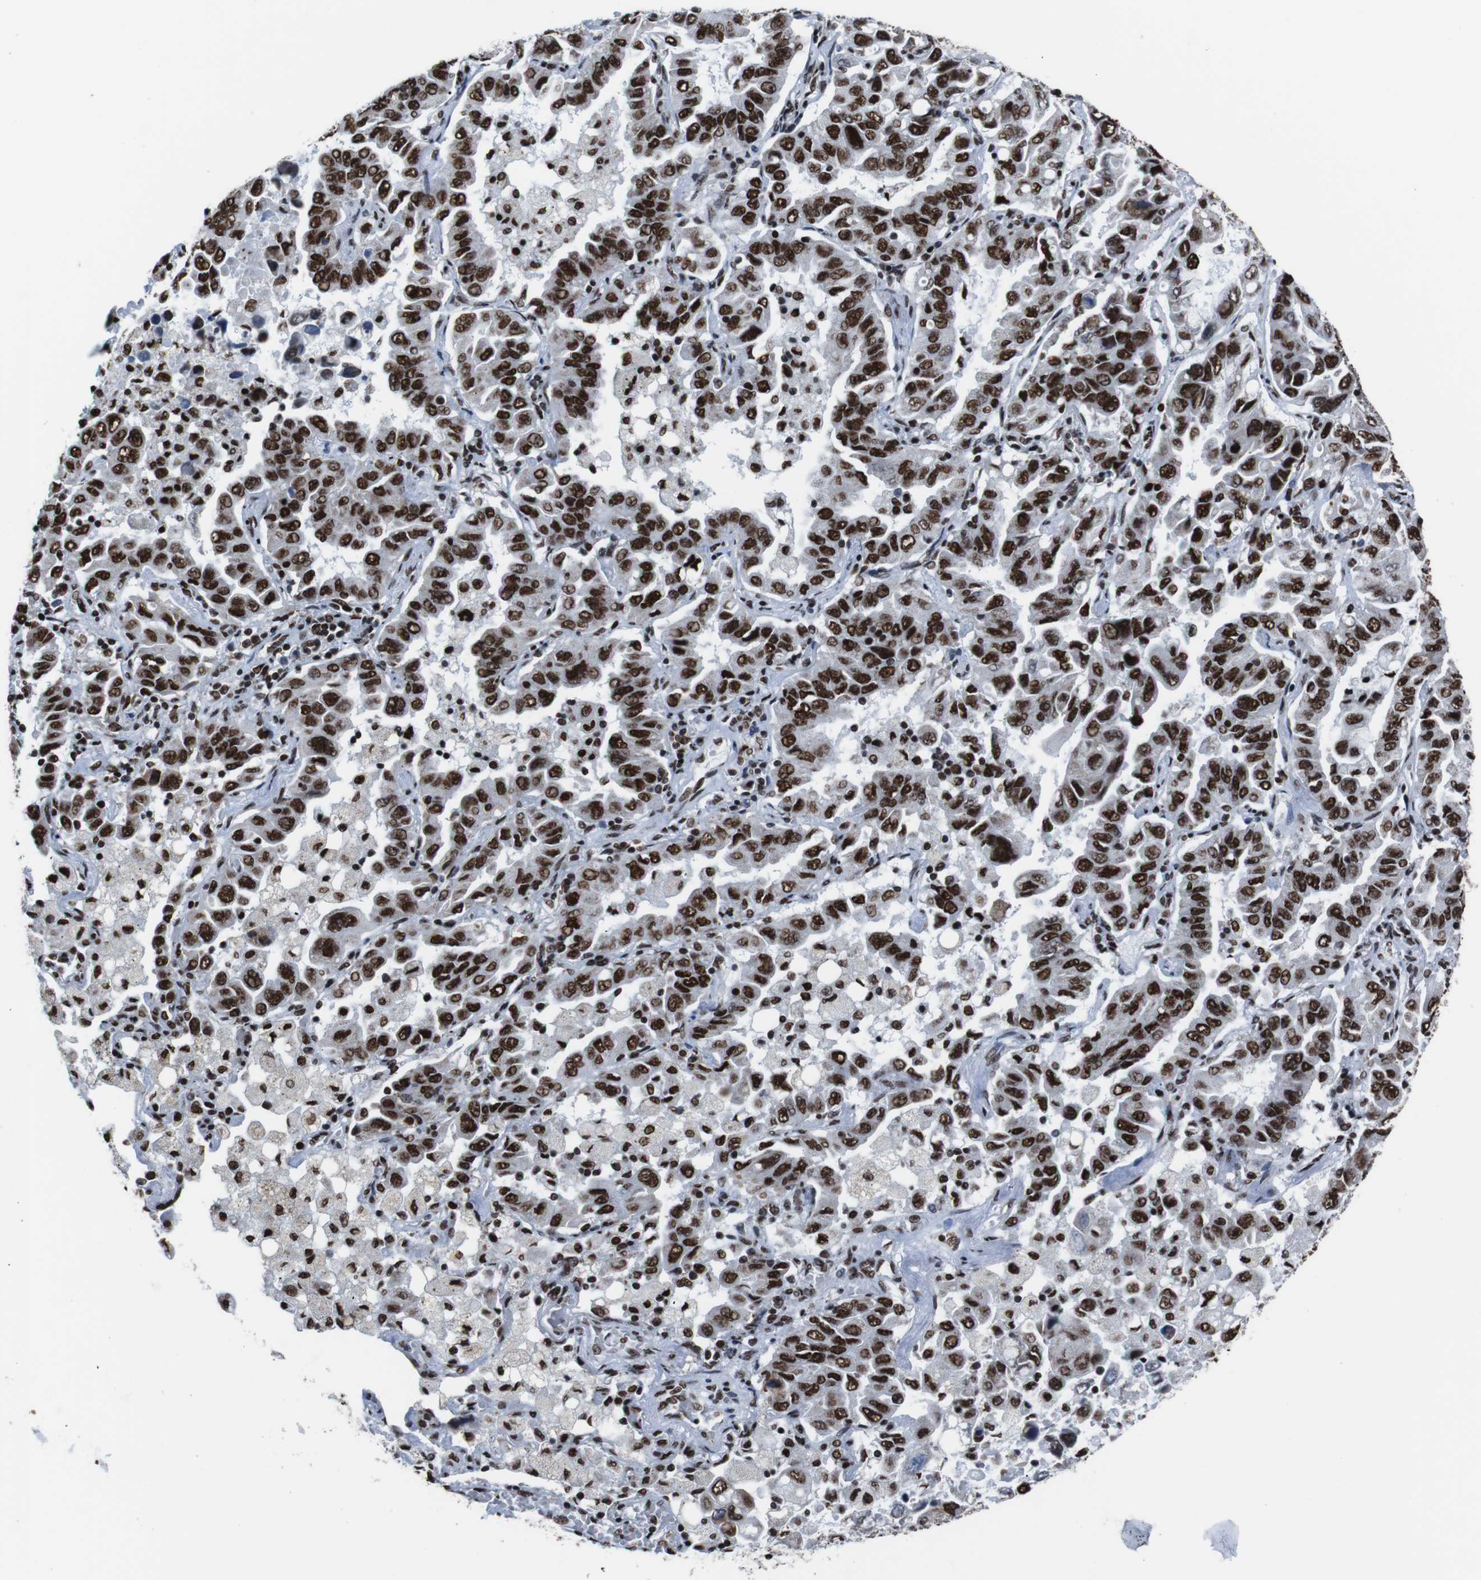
{"staining": {"intensity": "strong", "quantity": ">75%", "location": "nuclear"}, "tissue": "lung cancer", "cell_type": "Tumor cells", "image_type": "cancer", "snomed": [{"axis": "morphology", "description": "Adenocarcinoma, NOS"}, {"axis": "topography", "description": "Lung"}], "caption": "The histopathology image exhibits staining of lung cancer (adenocarcinoma), revealing strong nuclear protein expression (brown color) within tumor cells.", "gene": "ROMO1", "patient": {"sex": "male", "age": 64}}